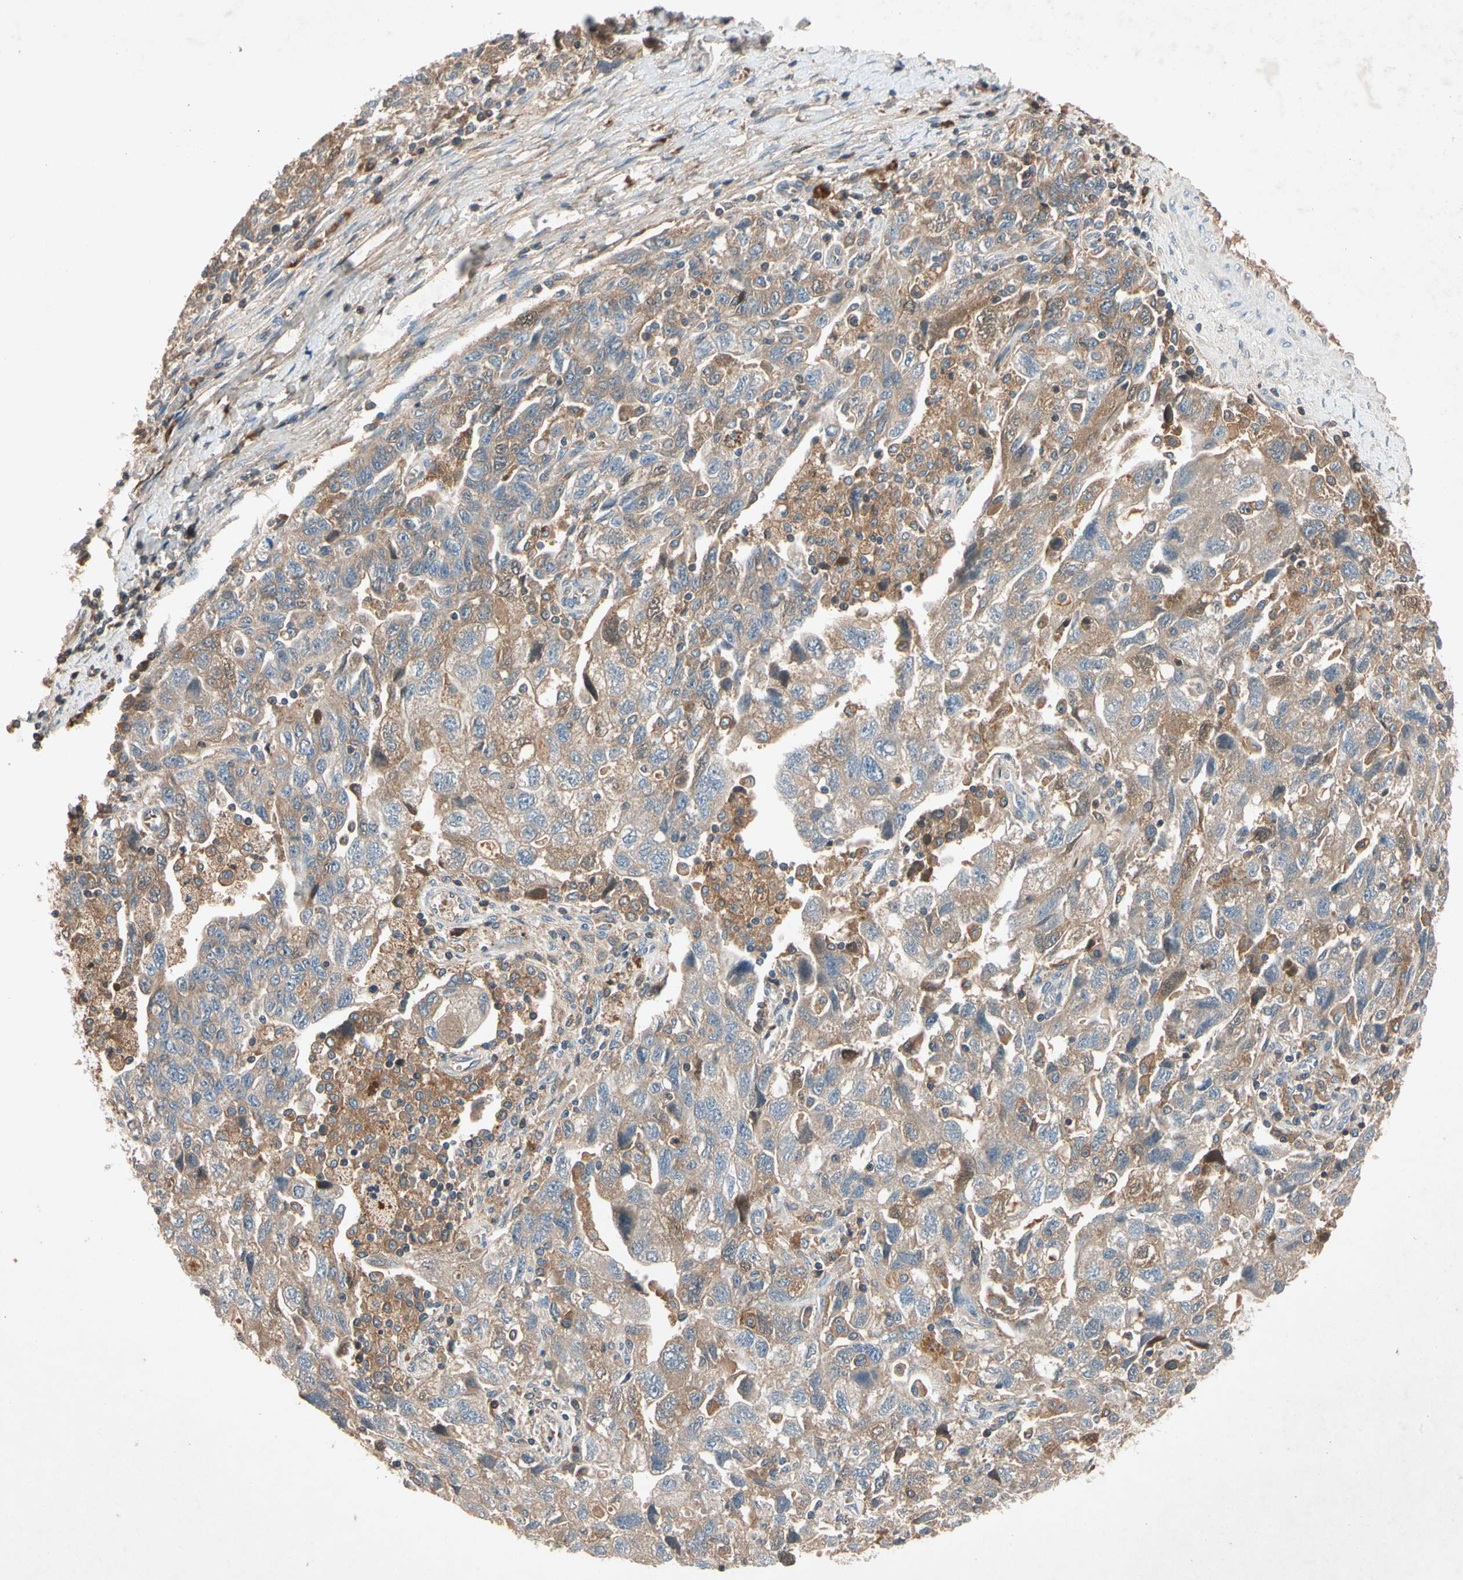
{"staining": {"intensity": "weak", "quantity": ">75%", "location": "cytoplasmic/membranous"}, "tissue": "ovarian cancer", "cell_type": "Tumor cells", "image_type": "cancer", "snomed": [{"axis": "morphology", "description": "Carcinoma, NOS"}, {"axis": "morphology", "description": "Cystadenocarcinoma, serous, NOS"}, {"axis": "topography", "description": "Ovary"}], "caption": "A low amount of weak cytoplasmic/membranous expression is identified in about >75% of tumor cells in ovarian cancer tissue.", "gene": "IL1RL1", "patient": {"sex": "female", "age": 69}}